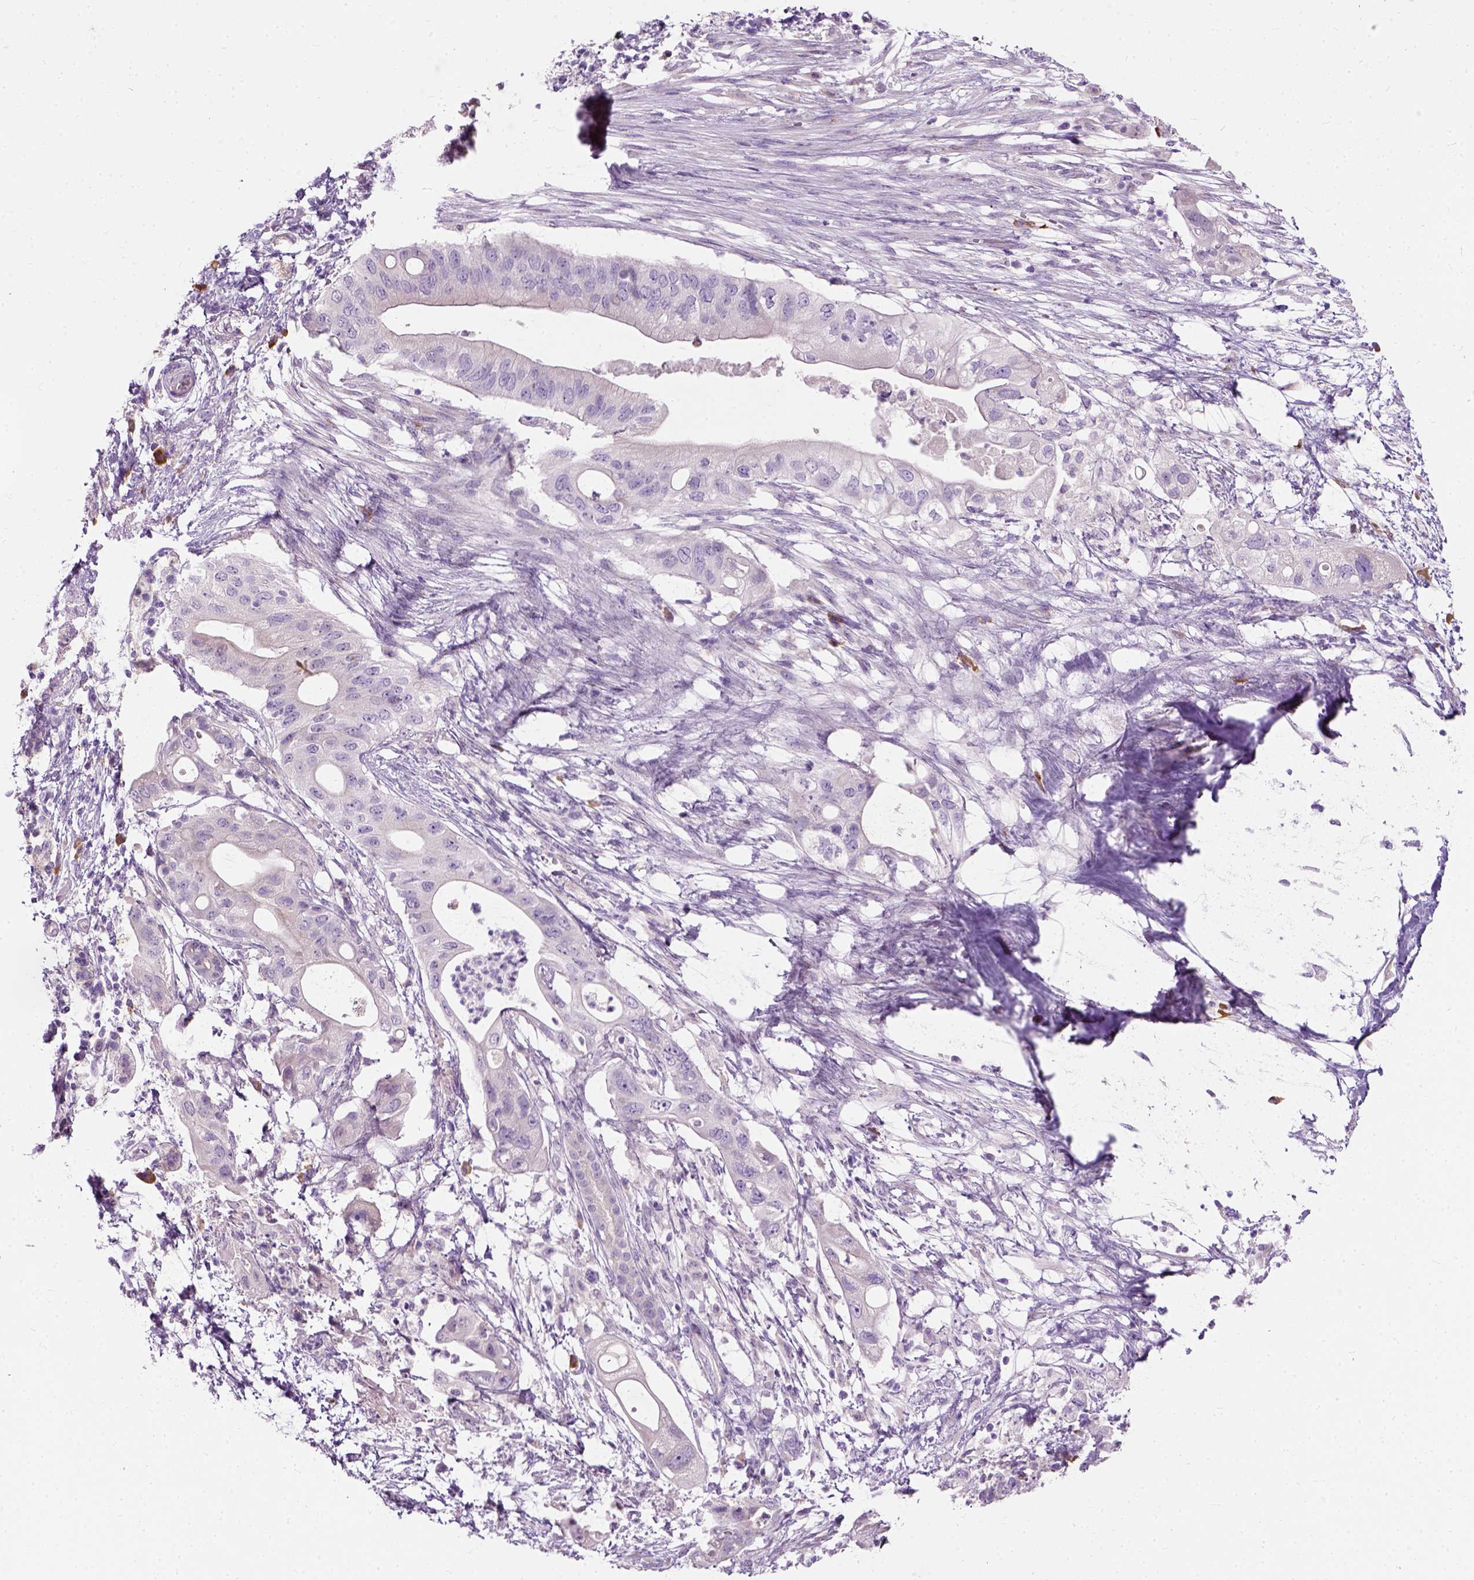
{"staining": {"intensity": "negative", "quantity": "none", "location": "none"}, "tissue": "pancreatic cancer", "cell_type": "Tumor cells", "image_type": "cancer", "snomed": [{"axis": "morphology", "description": "Adenocarcinoma, NOS"}, {"axis": "topography", "description": "Pancreas"}], "caption": "An image of pancreatic cancer (adenocarcinoma) stained for a protein demonstrates no brown staining in tumor cells. (DAB immunohistochemistry visualized using brightfield microscopy, high magnification).", "gene": "TRIM72", "patient": {"sex": "female", "age": 72}}